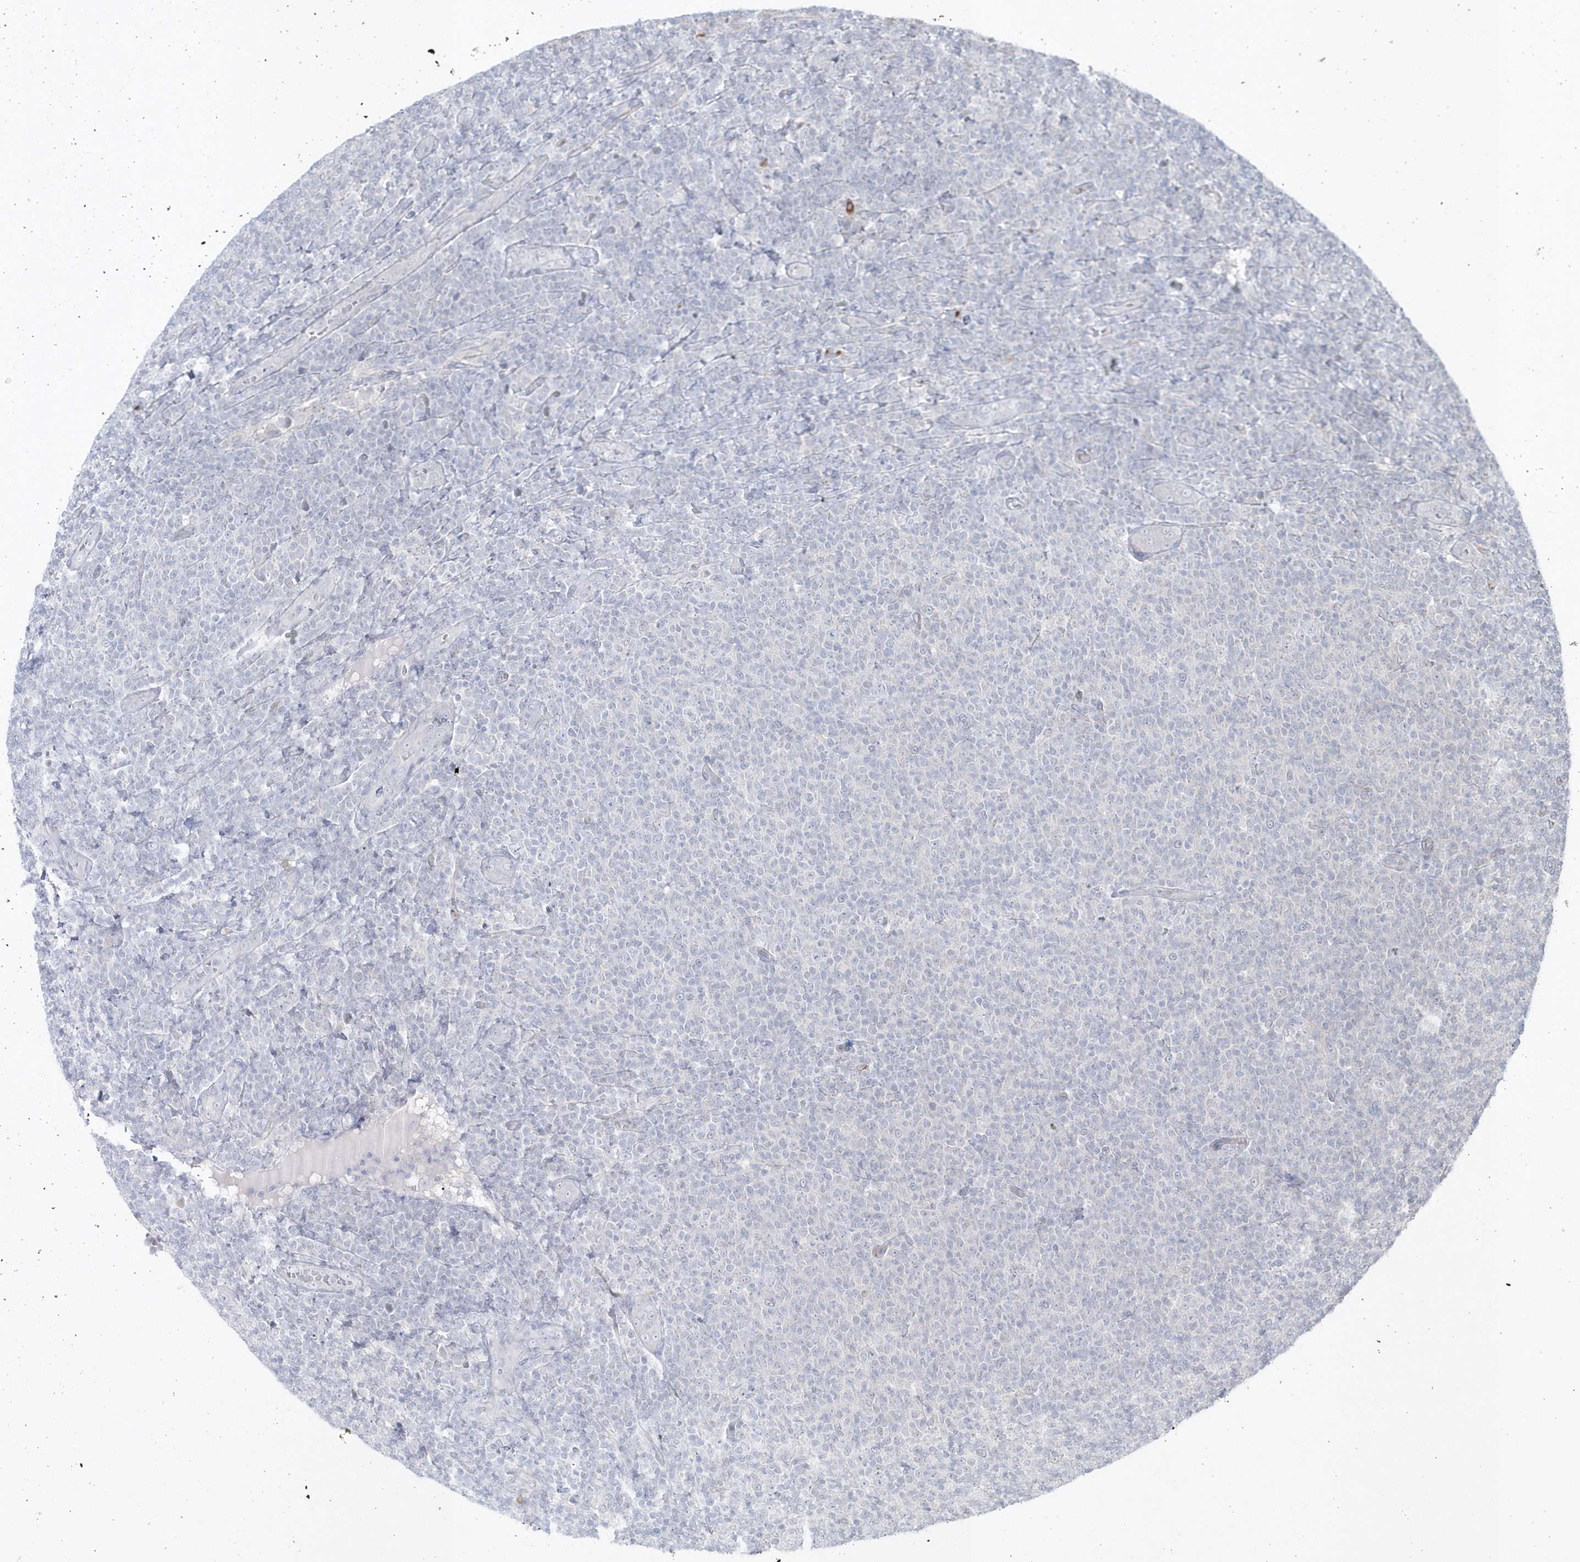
{"staining": {"intensity": "negative", "quantity": "none", "location": "none"}, "tissue": "lymphoma", "cell_type": "Tumor cells", "image_type": "cancer", "snomed": [{"axis": "morphology", "description": "Malignant lymphoma, non-Hodgkin's type, Low grade"}, {"axis": "topography", "description": "Lymph node"}], "caption": "IHC micrograph of neoplastic tissue: human lymphoma stained with DAB reveals no significant protein positivity in tumor cells.", "gene": "DHX57", "patient": {"sex": "male", "age": 66}}